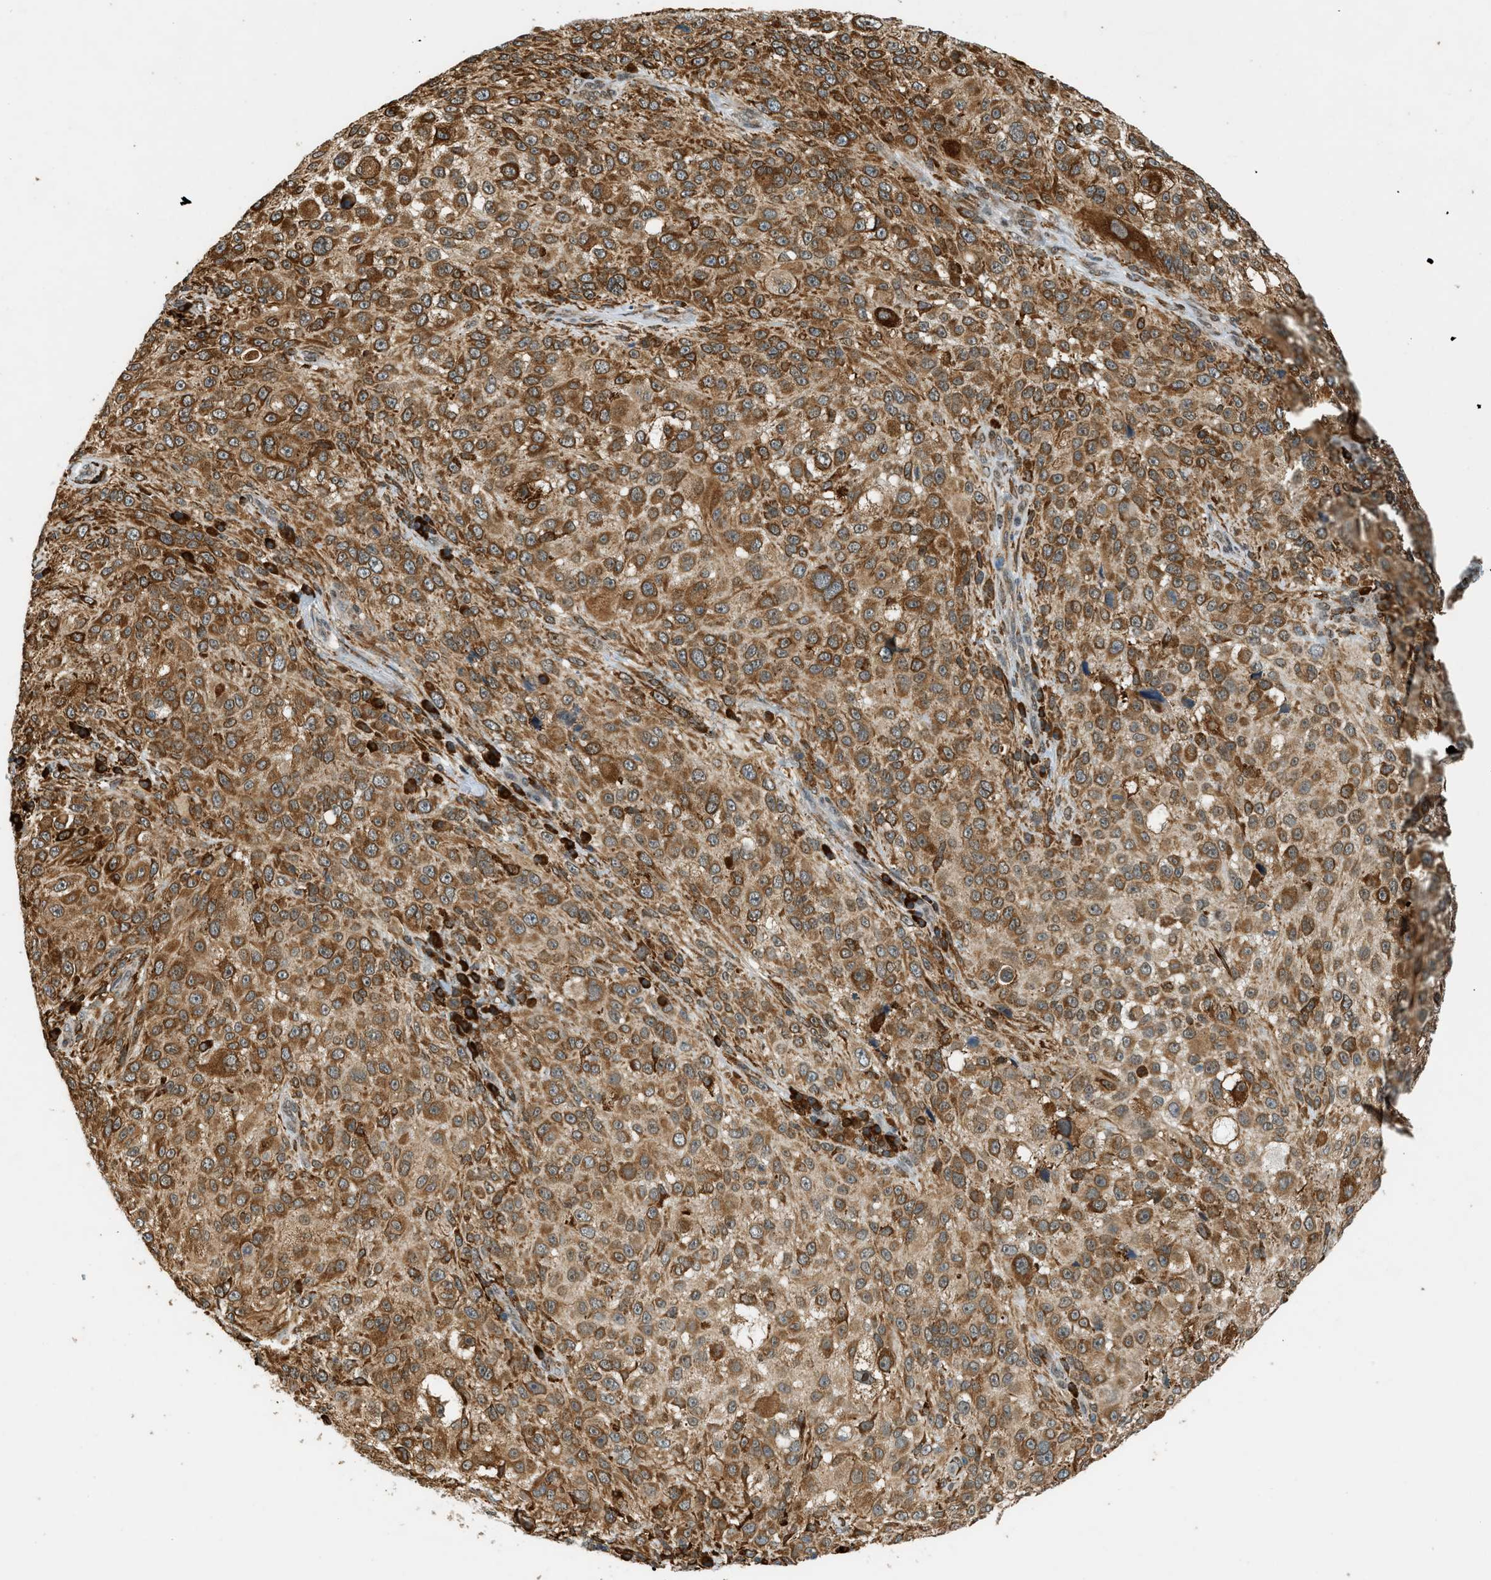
{"staining": {"intensity": "moderate", "quantity": ">75%", "location": "cytoplasmic/membranous,nuclear"}, "tissue": "melanoma", "cell_type": "Tumor cells", "image_type": "cancer", "snomed": [{"axis": "morphology", "description": "Necrosis, NOS"}, {"axis": "morphology", "description": "Malignant melanoma, NOS"}, {"axis": "topography", "description": "Skin"}], "caption": "This micrograph reveals immunohistochemistry (IHC) staining of human malignant melanoma, with medium moderate cytoplasmic/membranous and nuclear staining in about >75% of tumor cells.", "gene": "SEMA4D", "patient": {"sex": "female", "age": 87}}